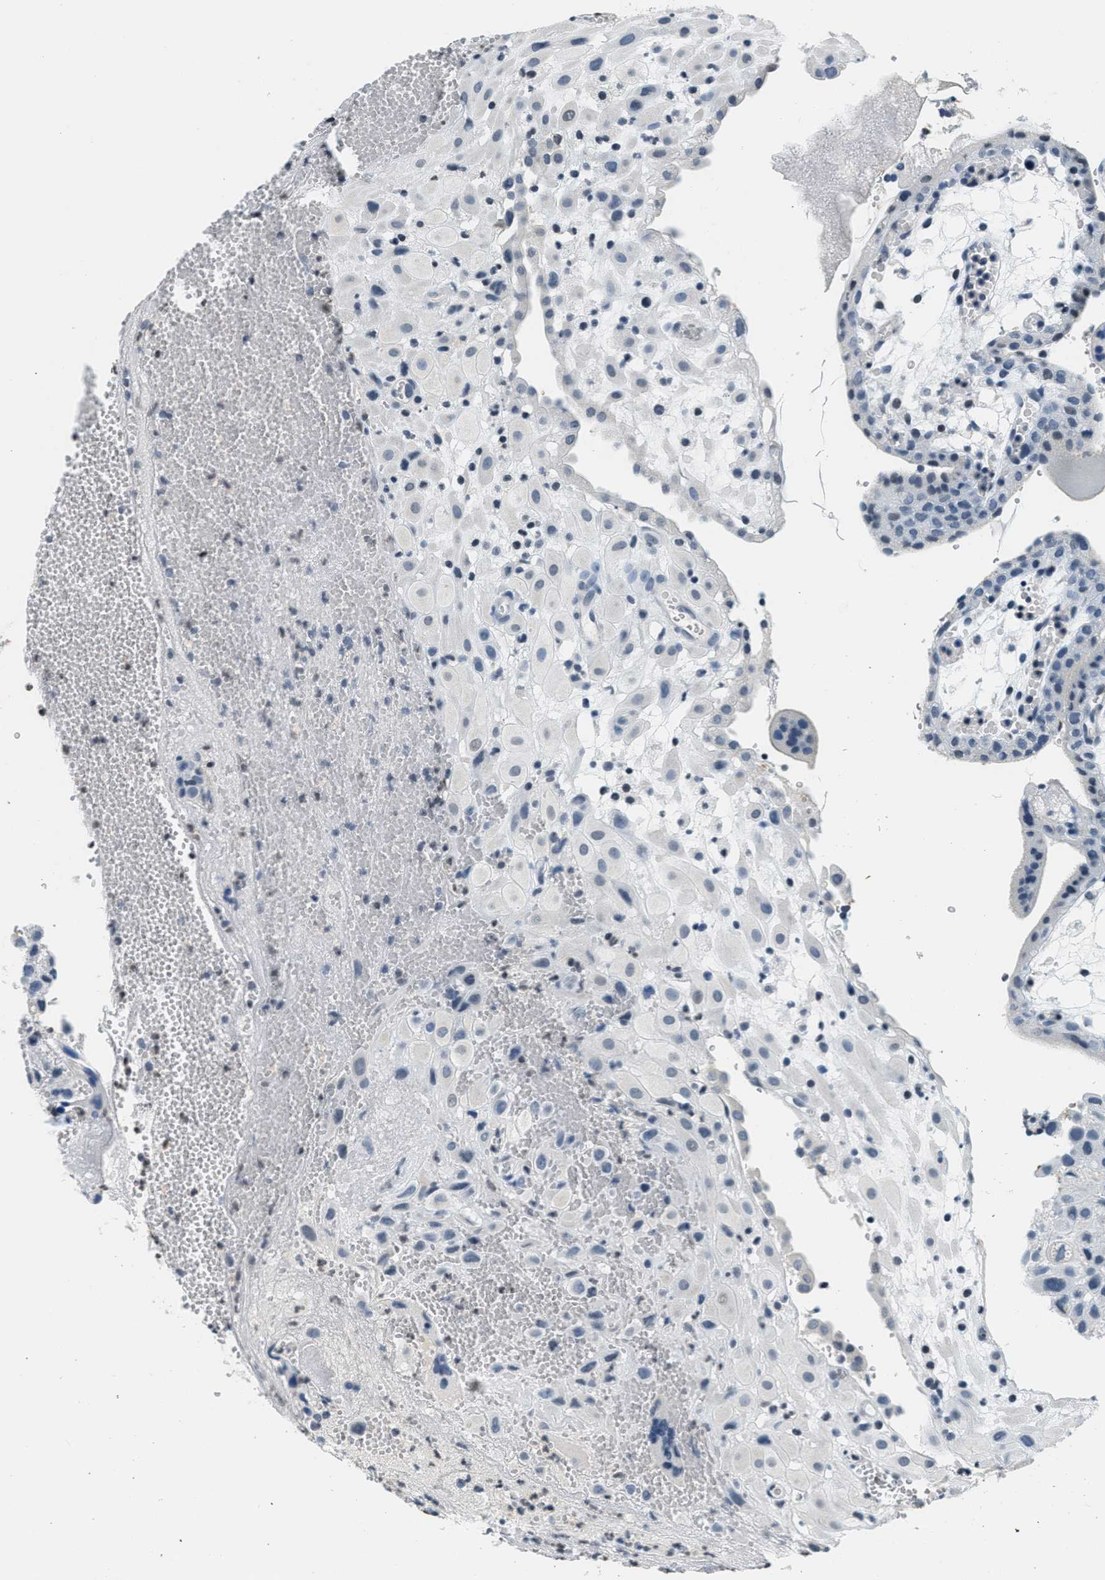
{"staining": {"intensity": "negative", "quantity": "none", "location": "none"}, "tissue": "placenta", "cell_type": "Decidual cells", "image_type": "normal", "snomed": [{"axis": "morphology", "description": "Normal tissue, NOS"}, {"axis": "topography", "description": "Placenta"}], "caption": "The photomicrograph reveals no staining of decidual cells in benign placenta.", "gene": "CA4", "patient": {"sex": "female", "age": 18}}